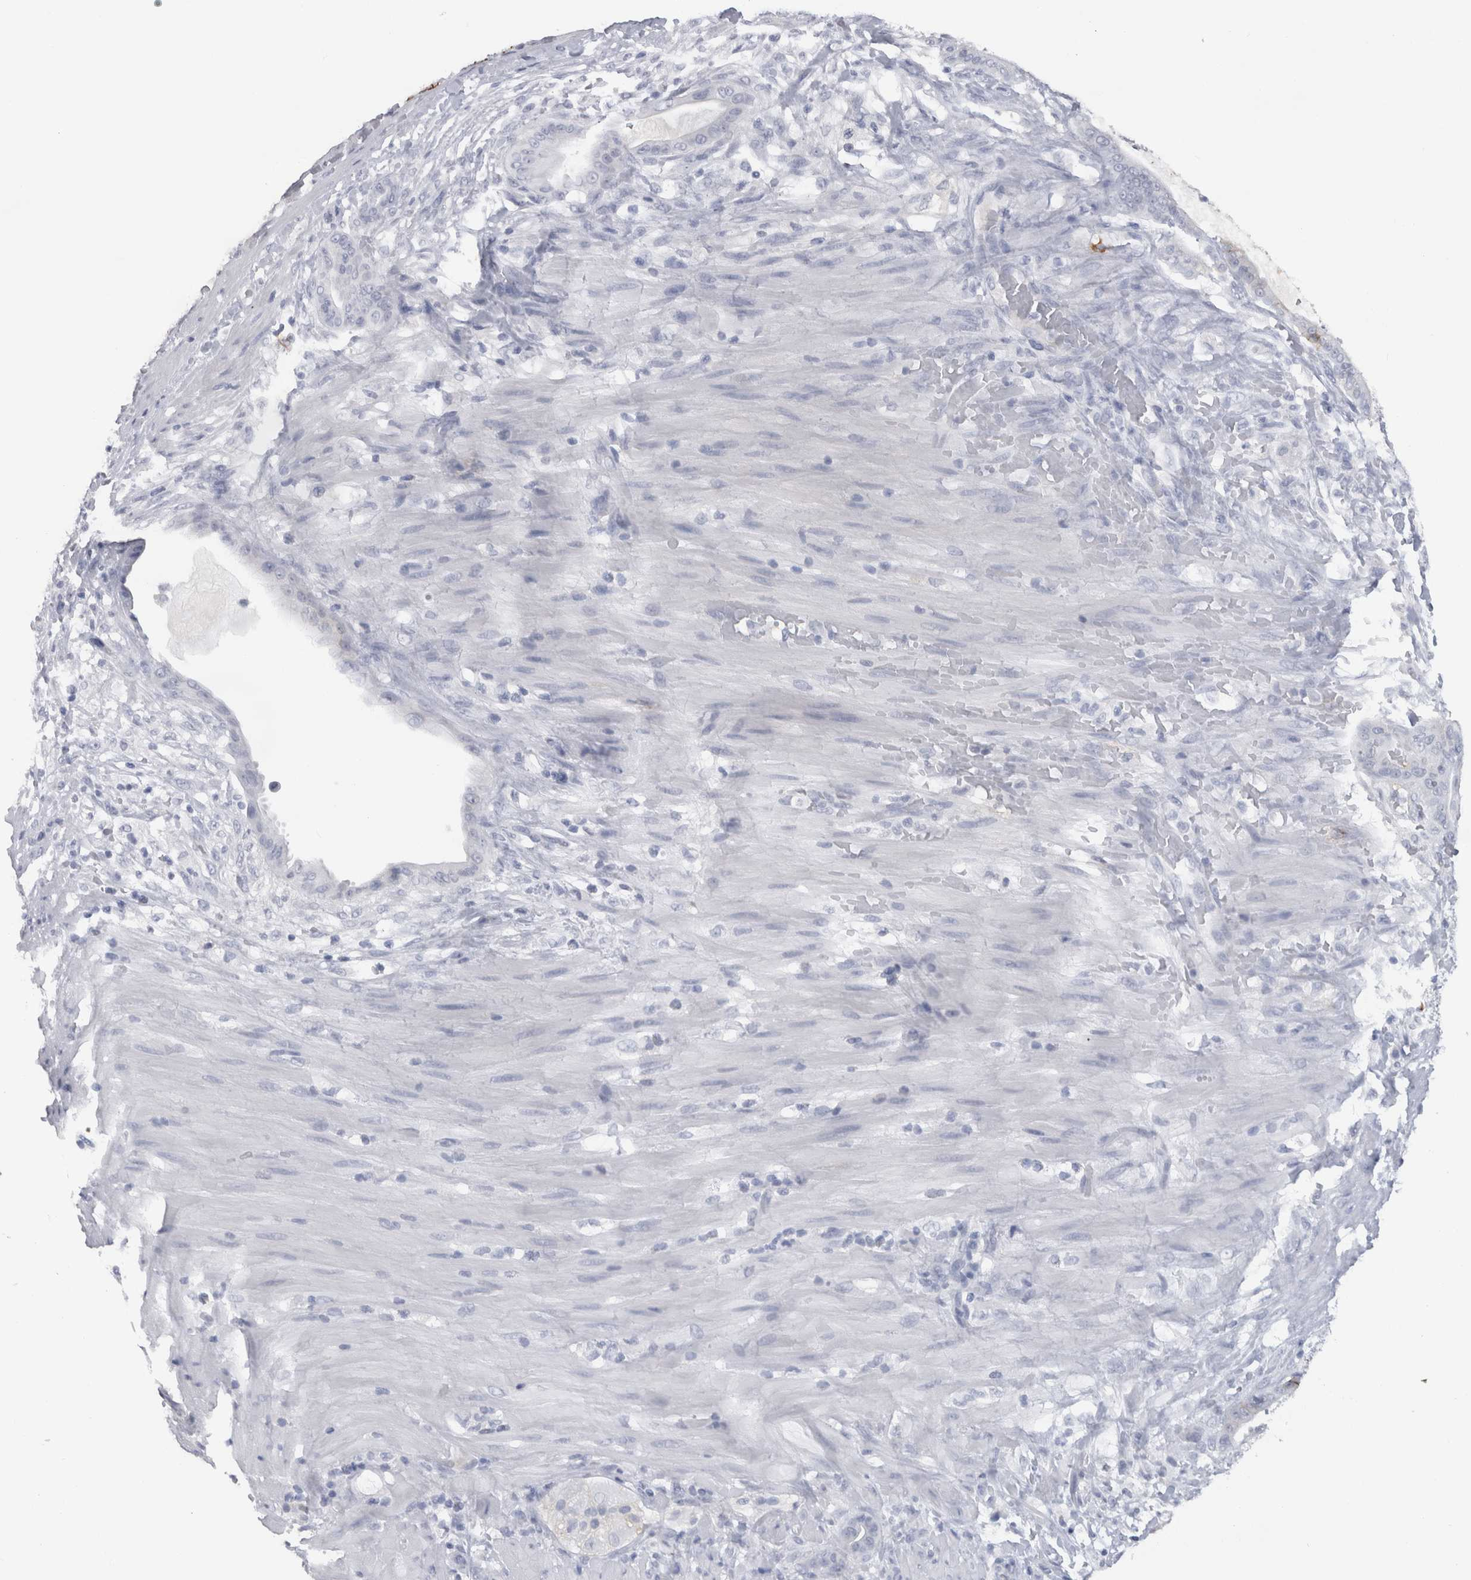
{"staining": {"intensity": "negative", "quantity": "none", "location": "none"}, "tissue": "pancreatic cancer", "cell_type": "Tumor cells", "image_type": "cancer", "snomed": [{"axis": "morphology", "description": "Adenocarcinoma, NOS"}, {"axis": "topography", "description": "Pancreas"}], "caption": "Pancreatic cancer stained for a protein using immunohistochemistry demonstrates no expression tumor cells.", "gene": "CDH17", "patient": {"sex": "male", "age": 63}}